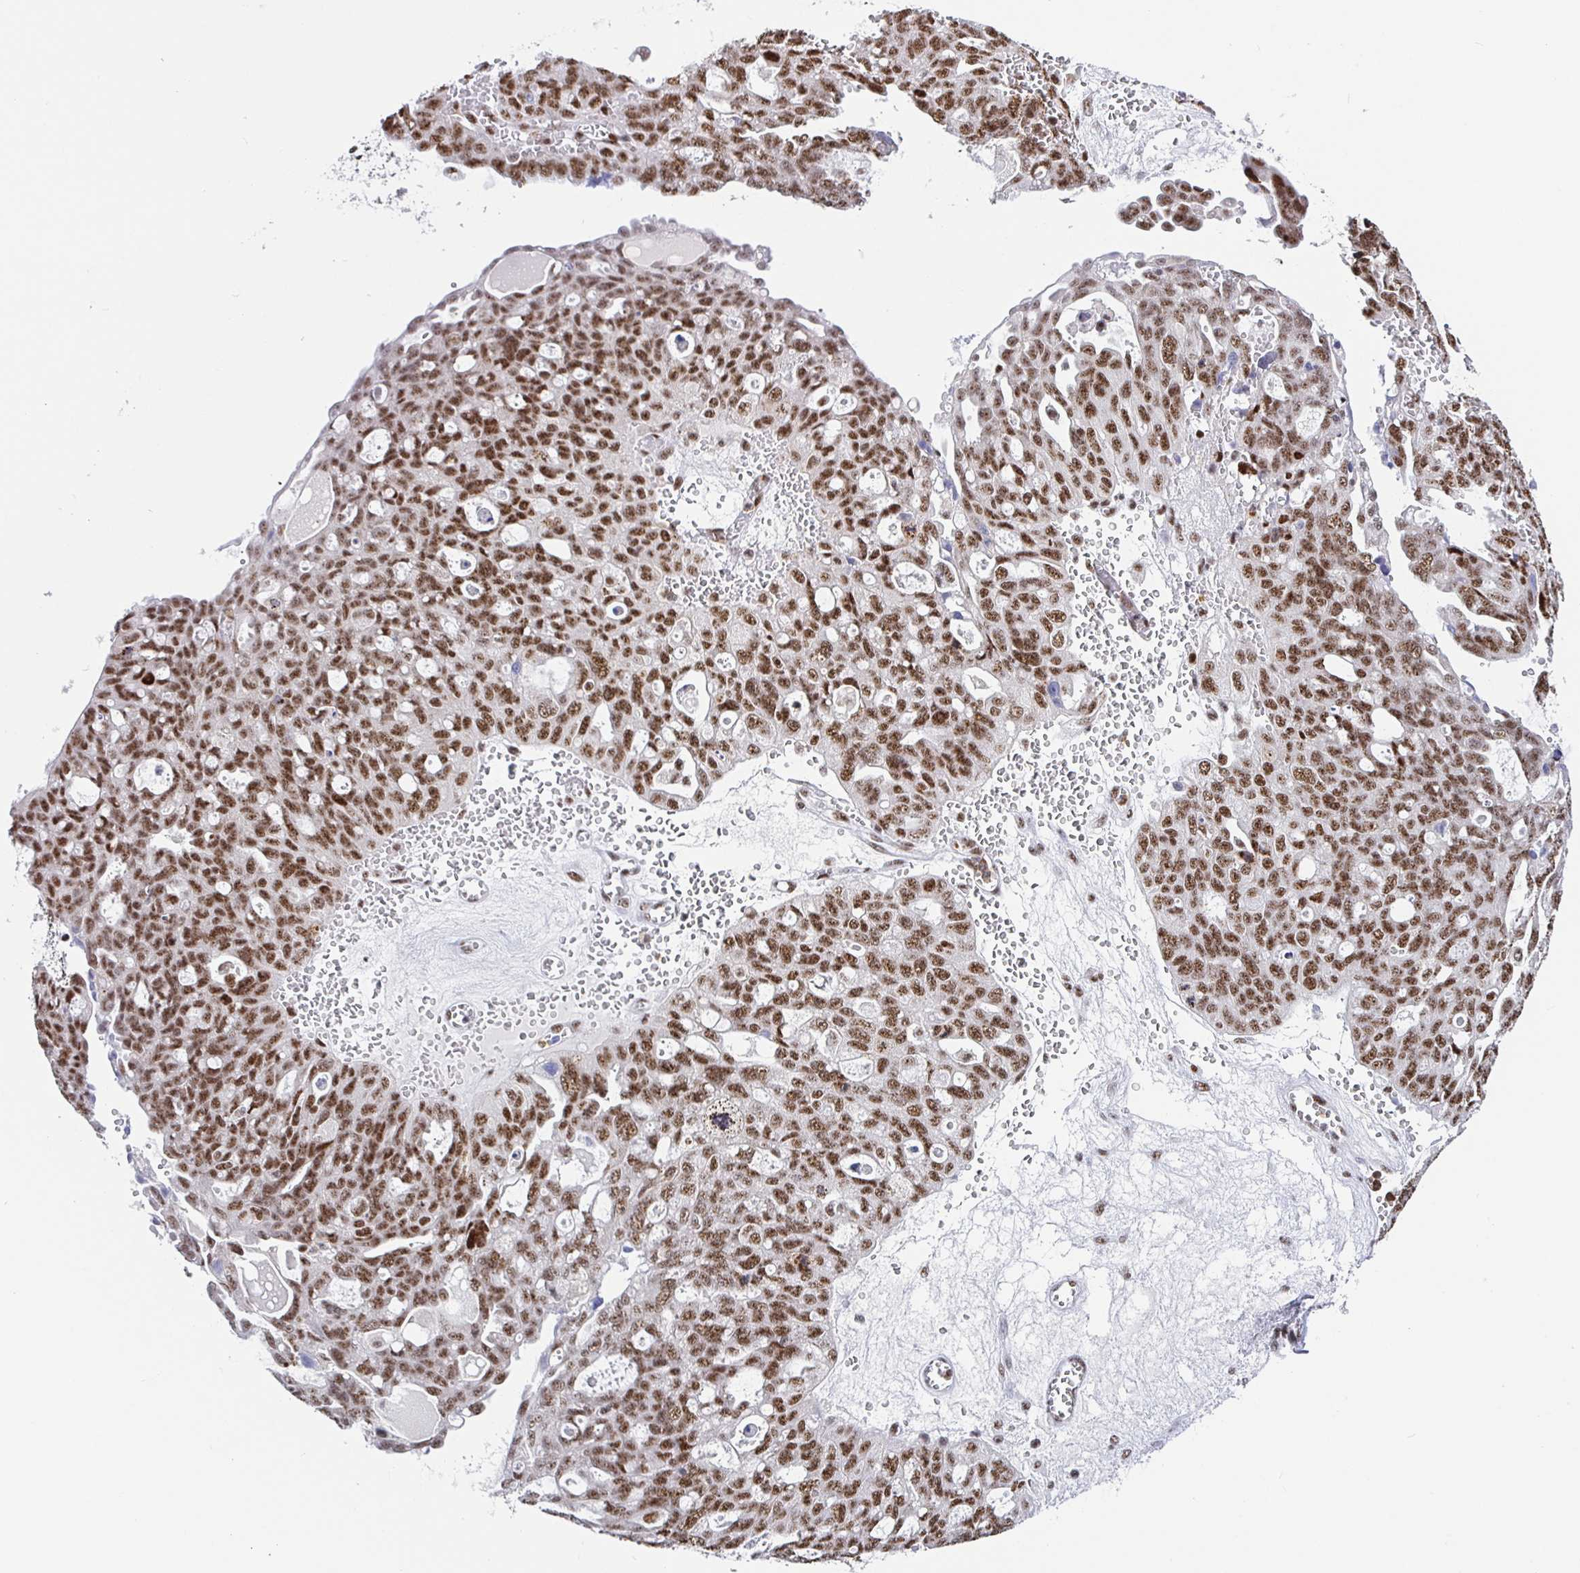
{"staining": {"intensity": "moderate", "quantity": ">75%", "location": "nuclear"}, "tissue": "ovarian cancer", "cell_type": "Tumor cells", "image_type": "cancer", "snomed": [{"axis": "morphology", "description": "Carcinoma, endometroid"}, {"axis": "topography", "description": "Ovary"}], "caption": "The photomicrograph demonstrates a brown stain indicating the presence of a protein in the nuclear of tumor cells in ovarian cancer. (DAB = brown stain, brightfield microscopy at high magnification).", "gene": "SETD5", "patient": {"sex": "female", "age": 70}}